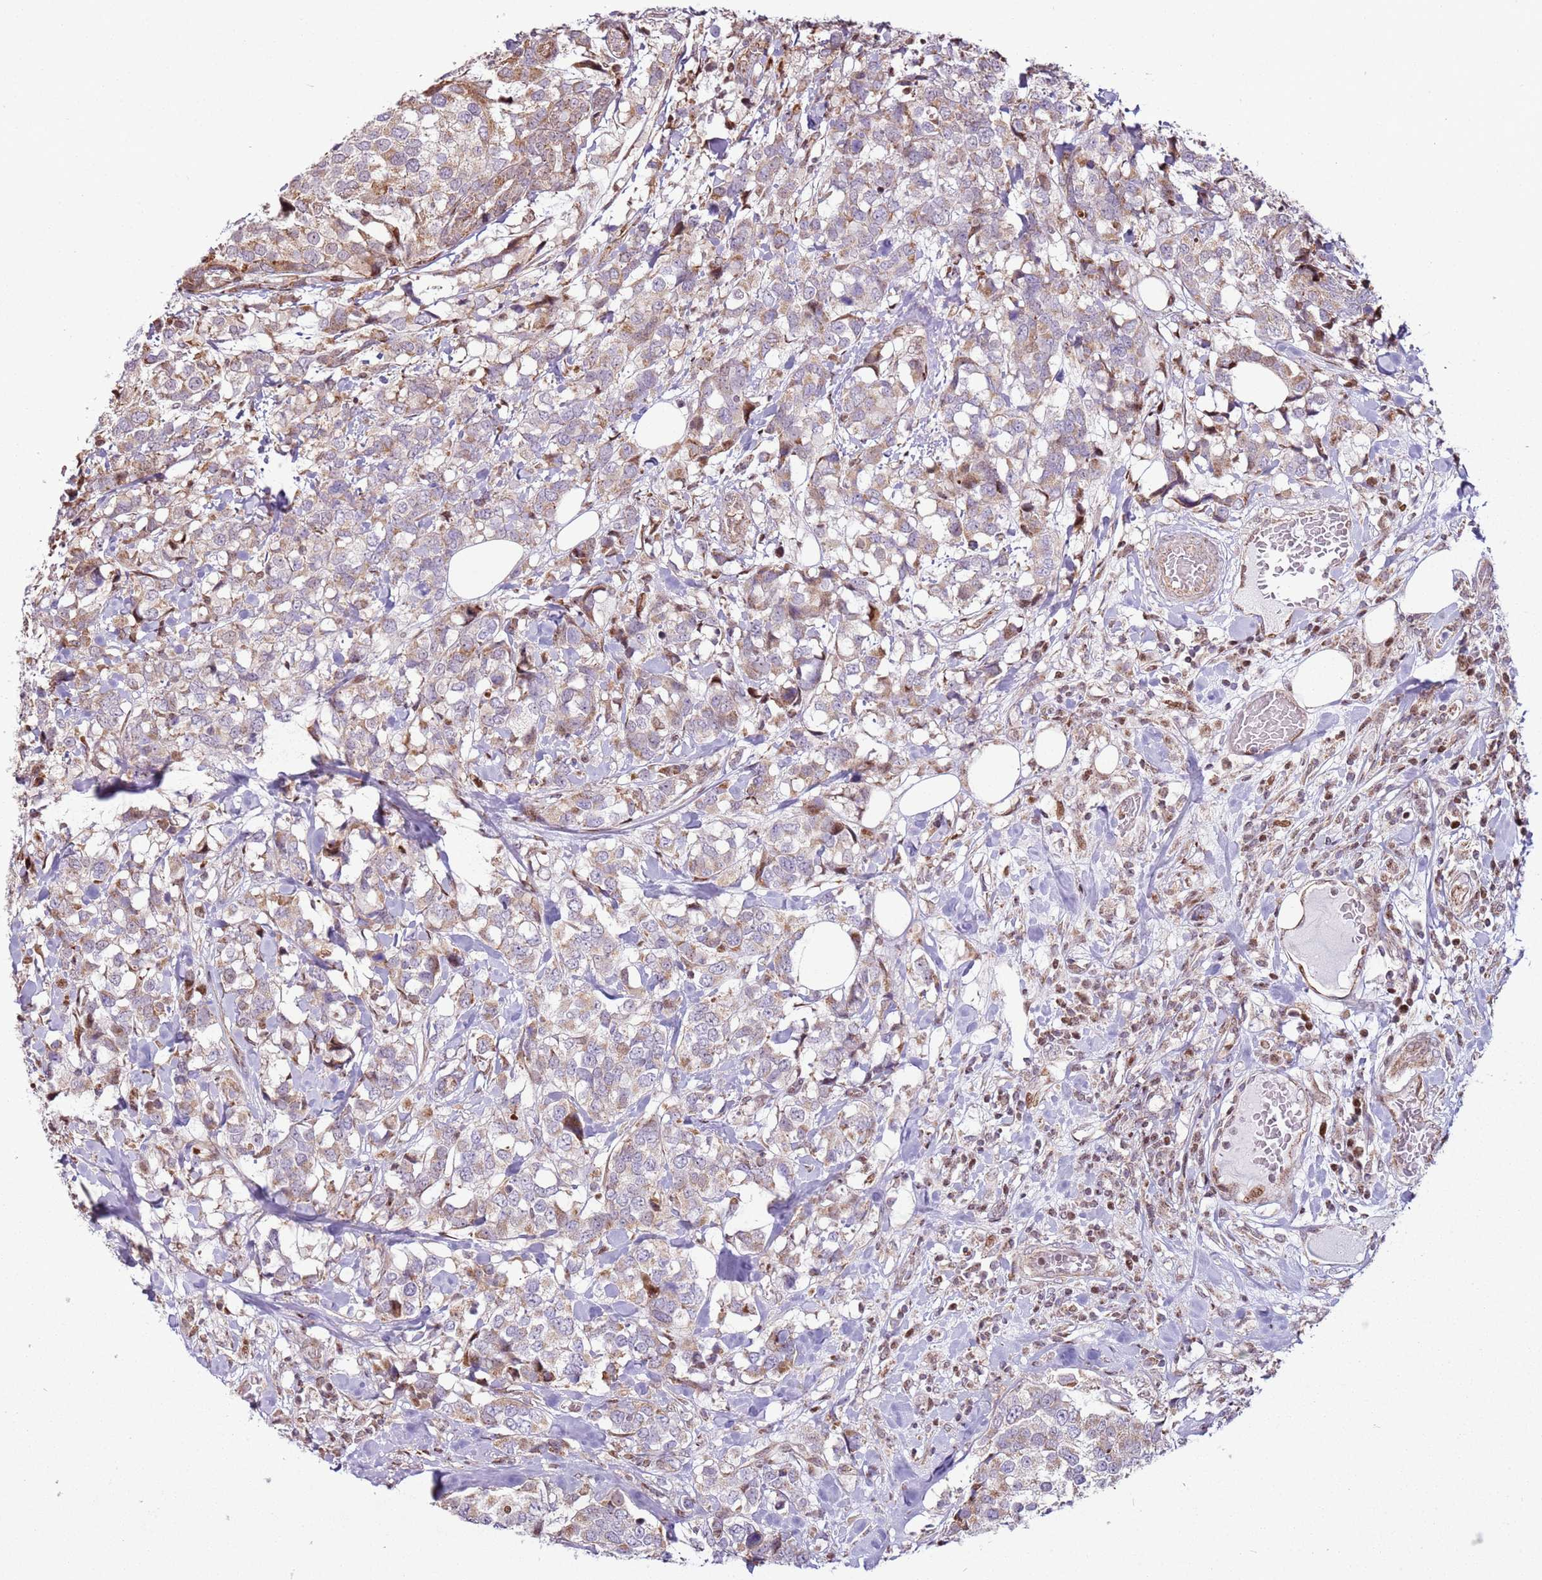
{"staining": {"intensity": "weak", "quantity": "25%-75%", "location": "cytoplasmic/membranous"}, "tissue": "breast cancer", "cell_type": "Tumor cells", "image_type": "cancer", "snomed": [{"axis": "morphology", "description": "Lobular carcinoma"}, {"axis": "topography", "description": "Breast"}], "caption": "Immunohistochemical staining of human lobular carcinoma (breast) exhibits low levels of weak cytoplasmic/membranous protein expression in about 25%-75% of tumor cells. The staining is performed using DAB brown chromogen to label protein expression. The nuclei are counter-stained blue using hematoxylin.", "gene": "PCTP", "patient": {"sex": "female", "age": 59}}